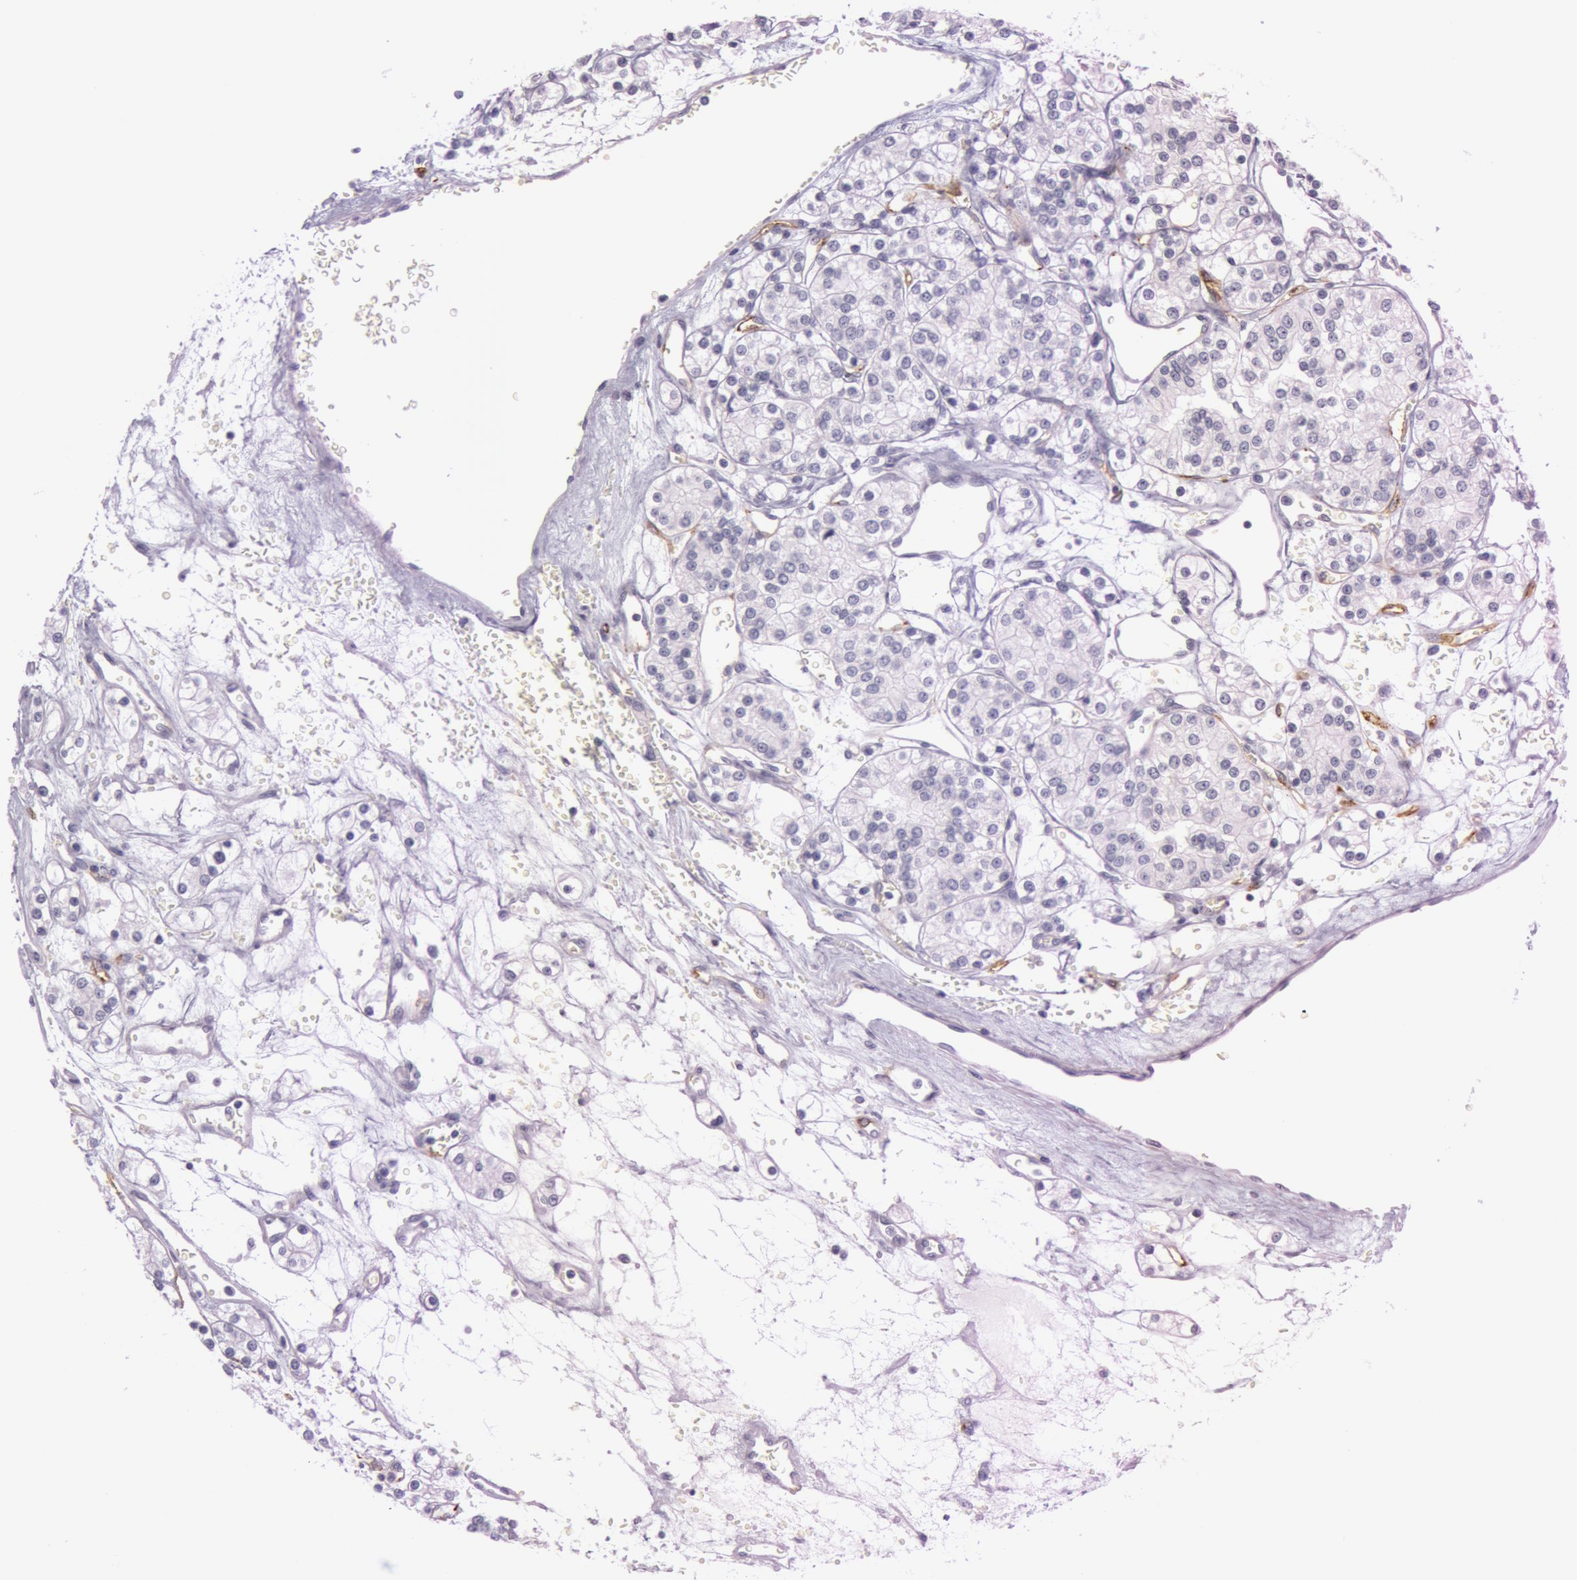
{"staining": {"intensity": "negative", "quantity": "none", "location": "none"}, "tissue": "renal cancer", "cell_type": "Tumor cells", "image_type": "cancer", "snomed": [{"axis": "morphology", "description": "Adenocarcinoma, NOS"}, {"axis": "topography", "description": "Kidney"}], "caption": "DAB (3,3'-diaminobenzidine) immunohistochemical staining of adenocarcinoma (renal) reveals no significant expression in tumor cells.", "gene": "FOLH1", "patient": {"sex": "female", "age": 62}}